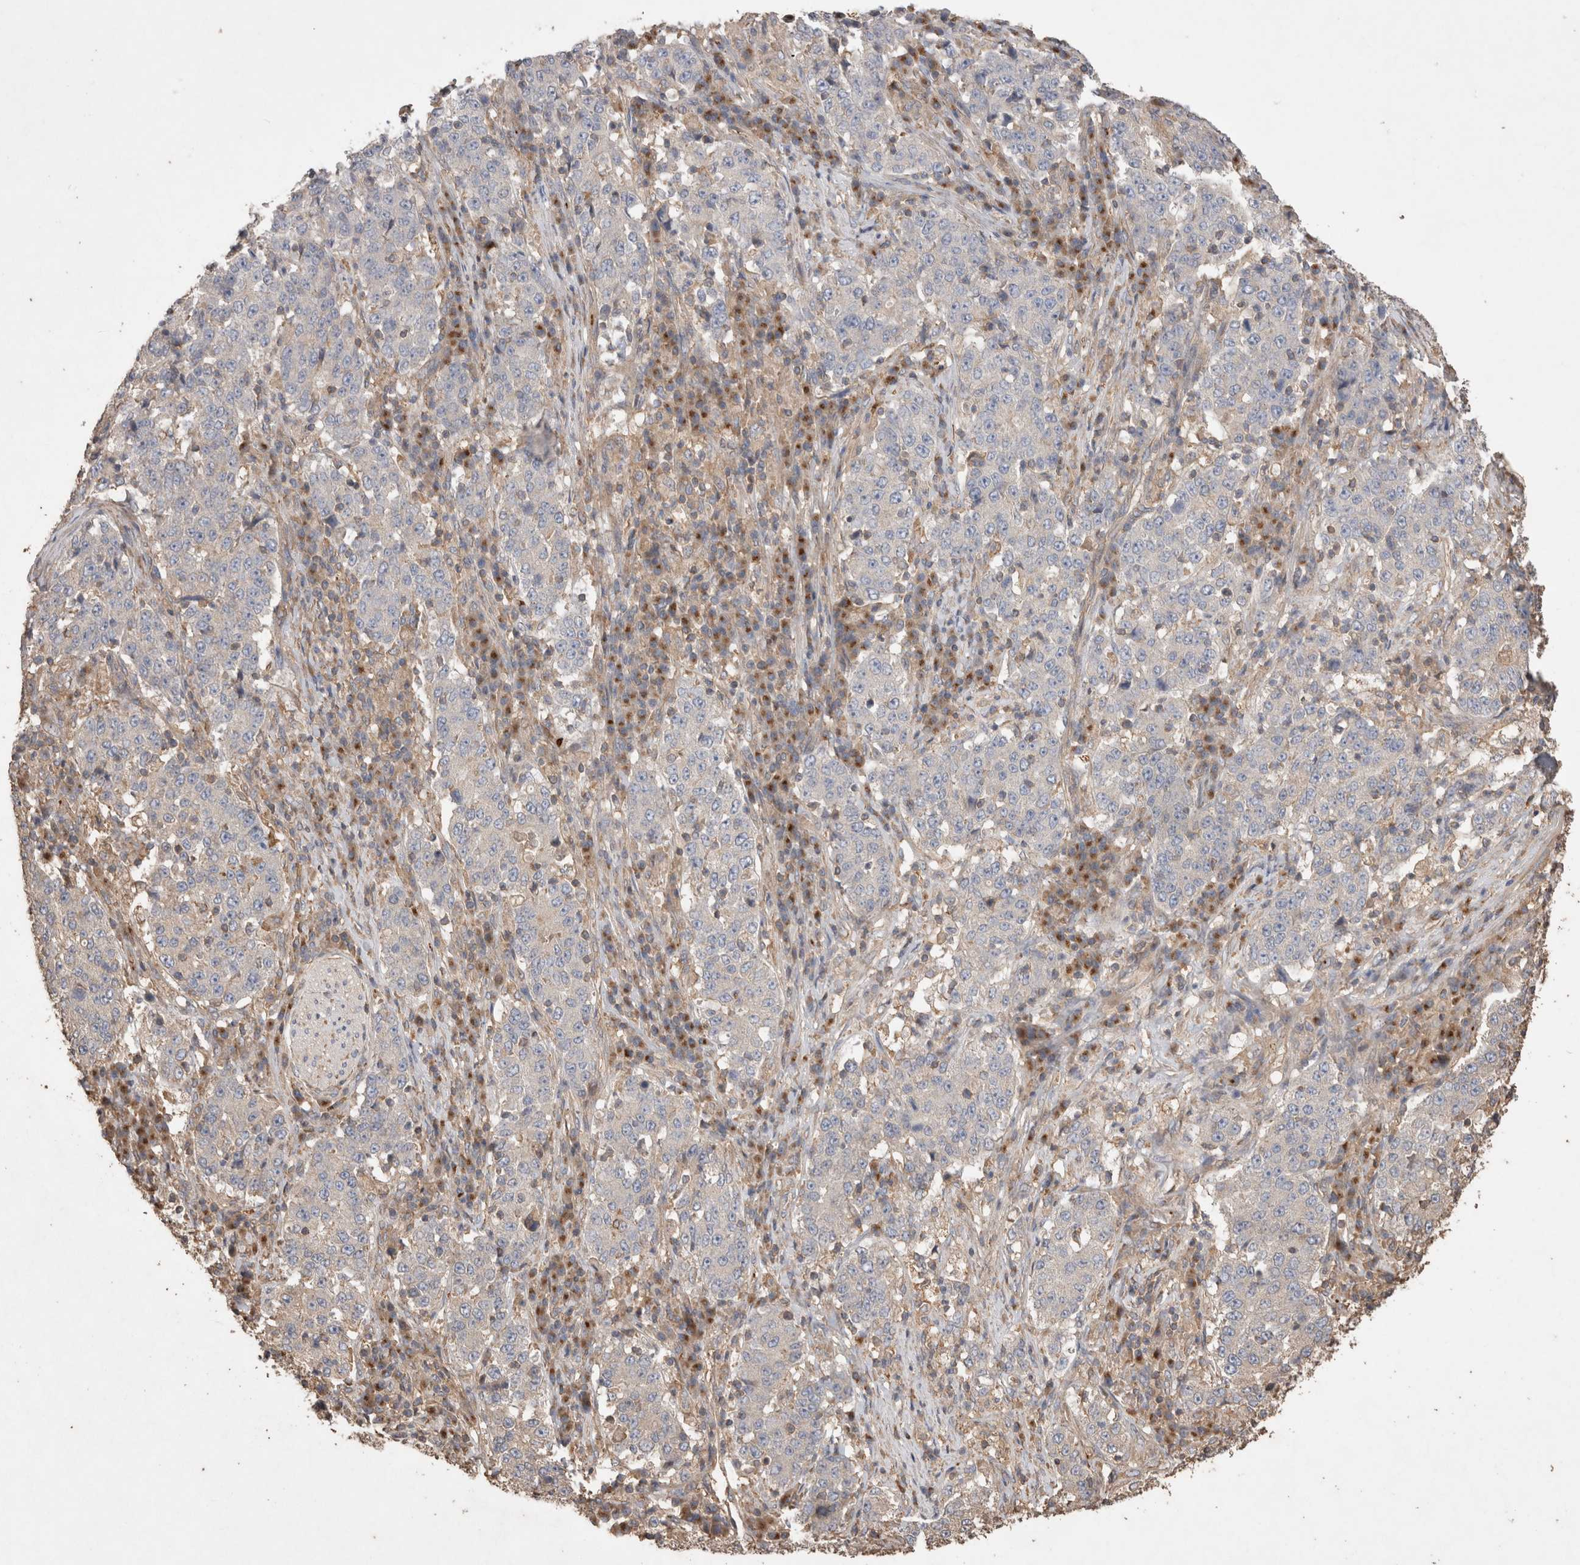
{"staining": {"intensity": "negative", "quantity": "none", "location": "none"}, "tissue": "stomach cancer", "cell_type": "Tumor cells", "image_type": "cancer", "snomed": [{"axis": "morphology", "description": "Adenocarcinoma, NOS"}, {"axis": "topography", "description": "Stomach"}], "caption": "Photomicrograph shows no protein staining in tumor cells of adenocarcinoma (stomach) tissue.", "gene": "SNX31", "patient": {"sex": "male", "age": 59}}